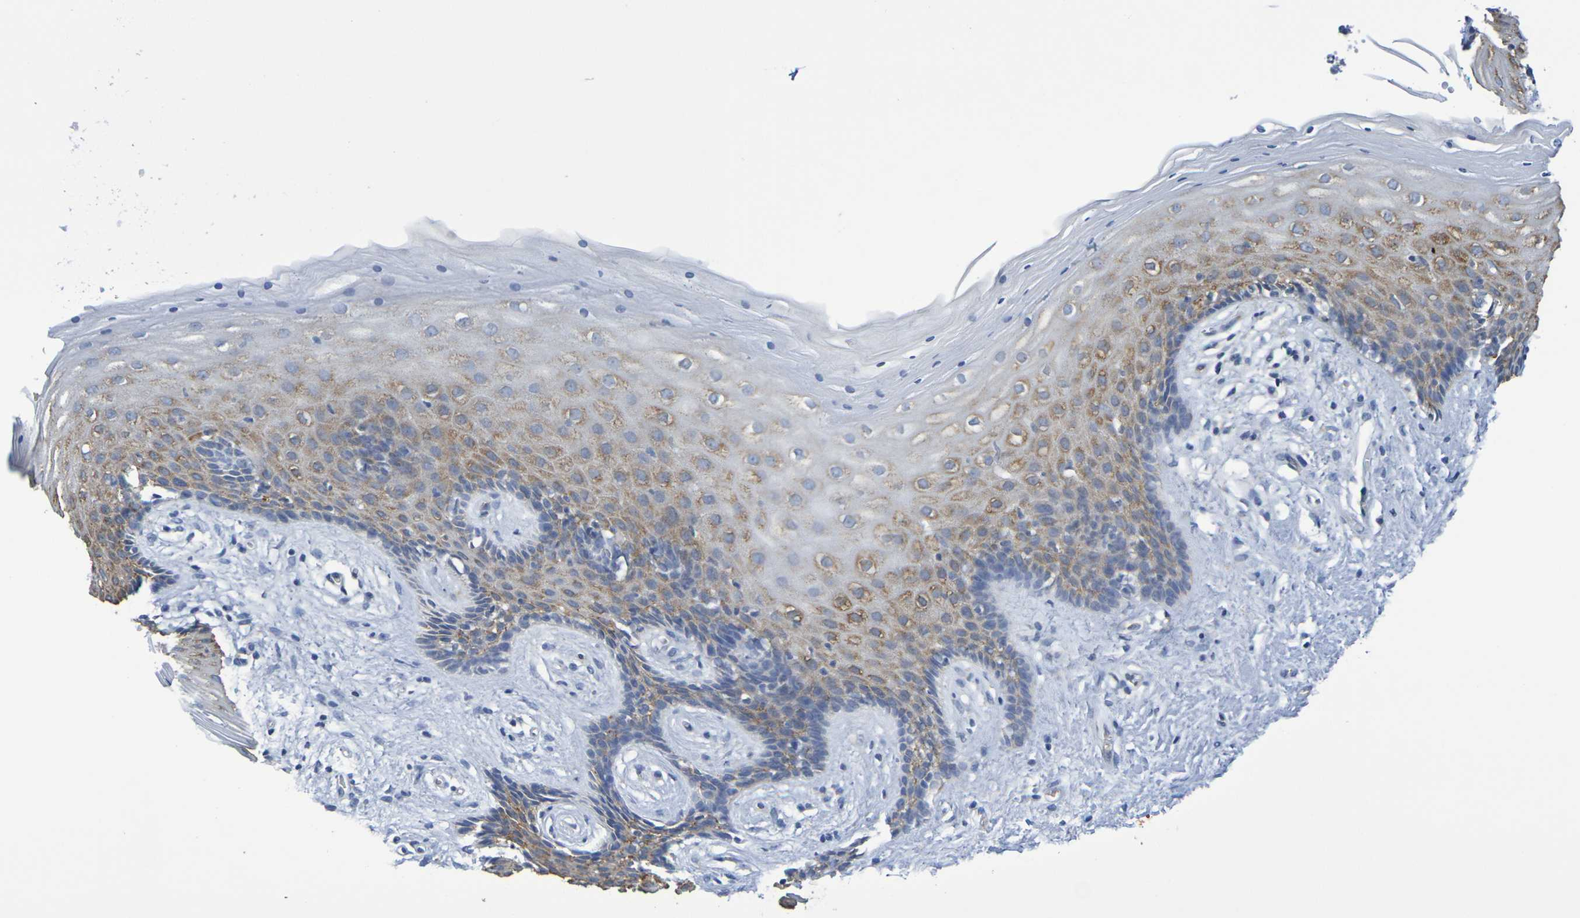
{"staining": {"intensity": "moderate", "quantity": "25%-75%", "location": "cytoplasmic/membranous"}, "tissue": "vagina", "cell_type": "Squamous epithelial cells", "image_type": "normal", "snomed": [{"axis": "morphology", "description": "Normal tissue, NOS"}, {"axis": "topography", "description": "Vagina"}], "caption": "High-power microscopy captured an immunohistochemistry micrograph of benign vagina, revealing moderate cytoplasmic/membranous staining in about 25%-75% of squamous epithelial cells.", "gene": "CHRNB1", "patient": {"sex": "female", "age": 44}}